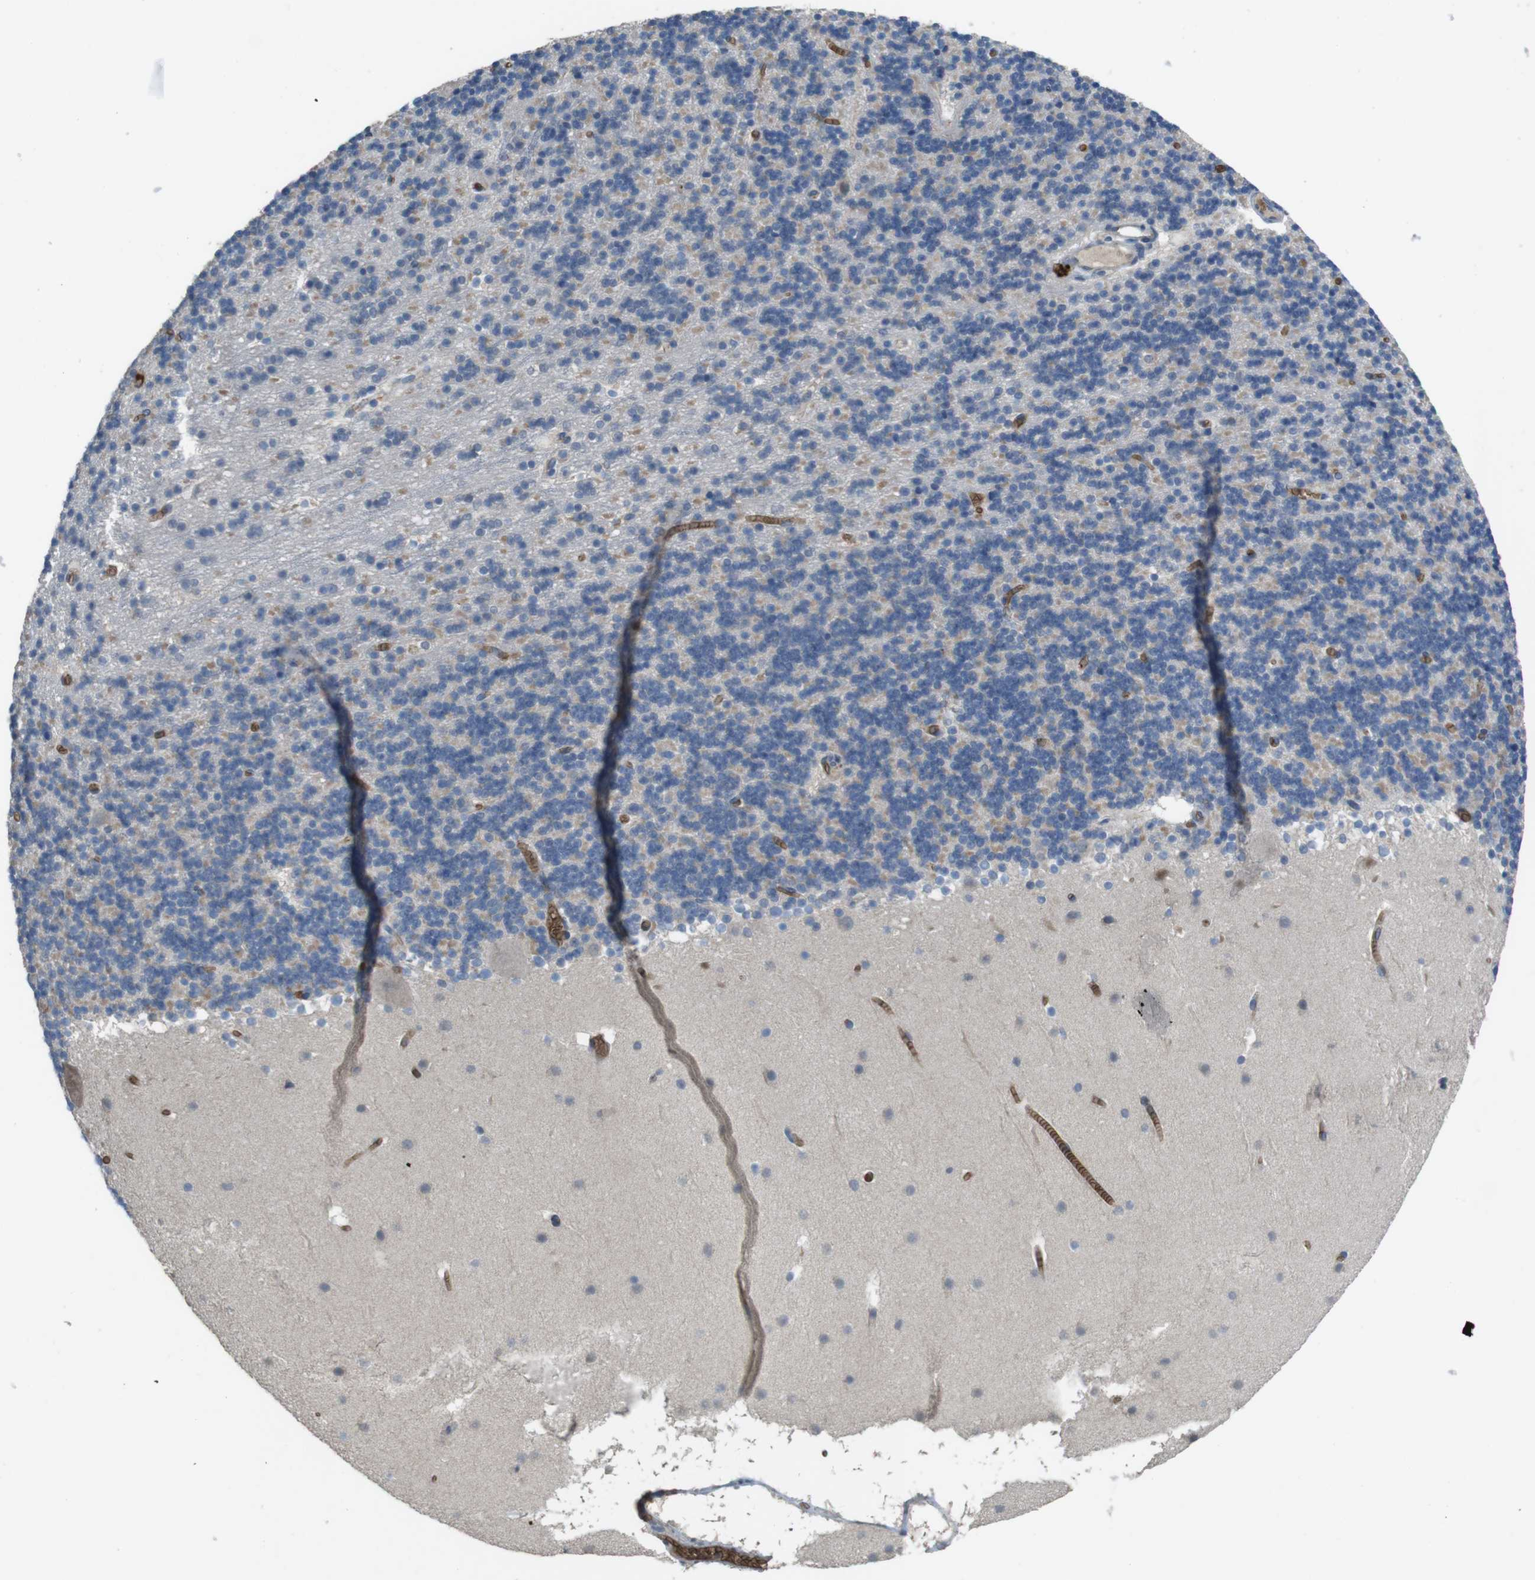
{"staining": {"intensity": "negative", "quantity": "none", "location": "none"}, "tissue": "cerebellum", "cell_type": "Cells in granular layer", "image_type": "normal", "snomed": [{"axis": "morphology", "description": "Normal tissue, NOS"}, {"axis": "topography", "description": "Cerebellum"}], "caption": "Micrograph shows no significant protein staining in cells in granular layer of unremarkable cerebellum.", "gene": "GYPA", "patient": {"sex": "male", "age": 45}}